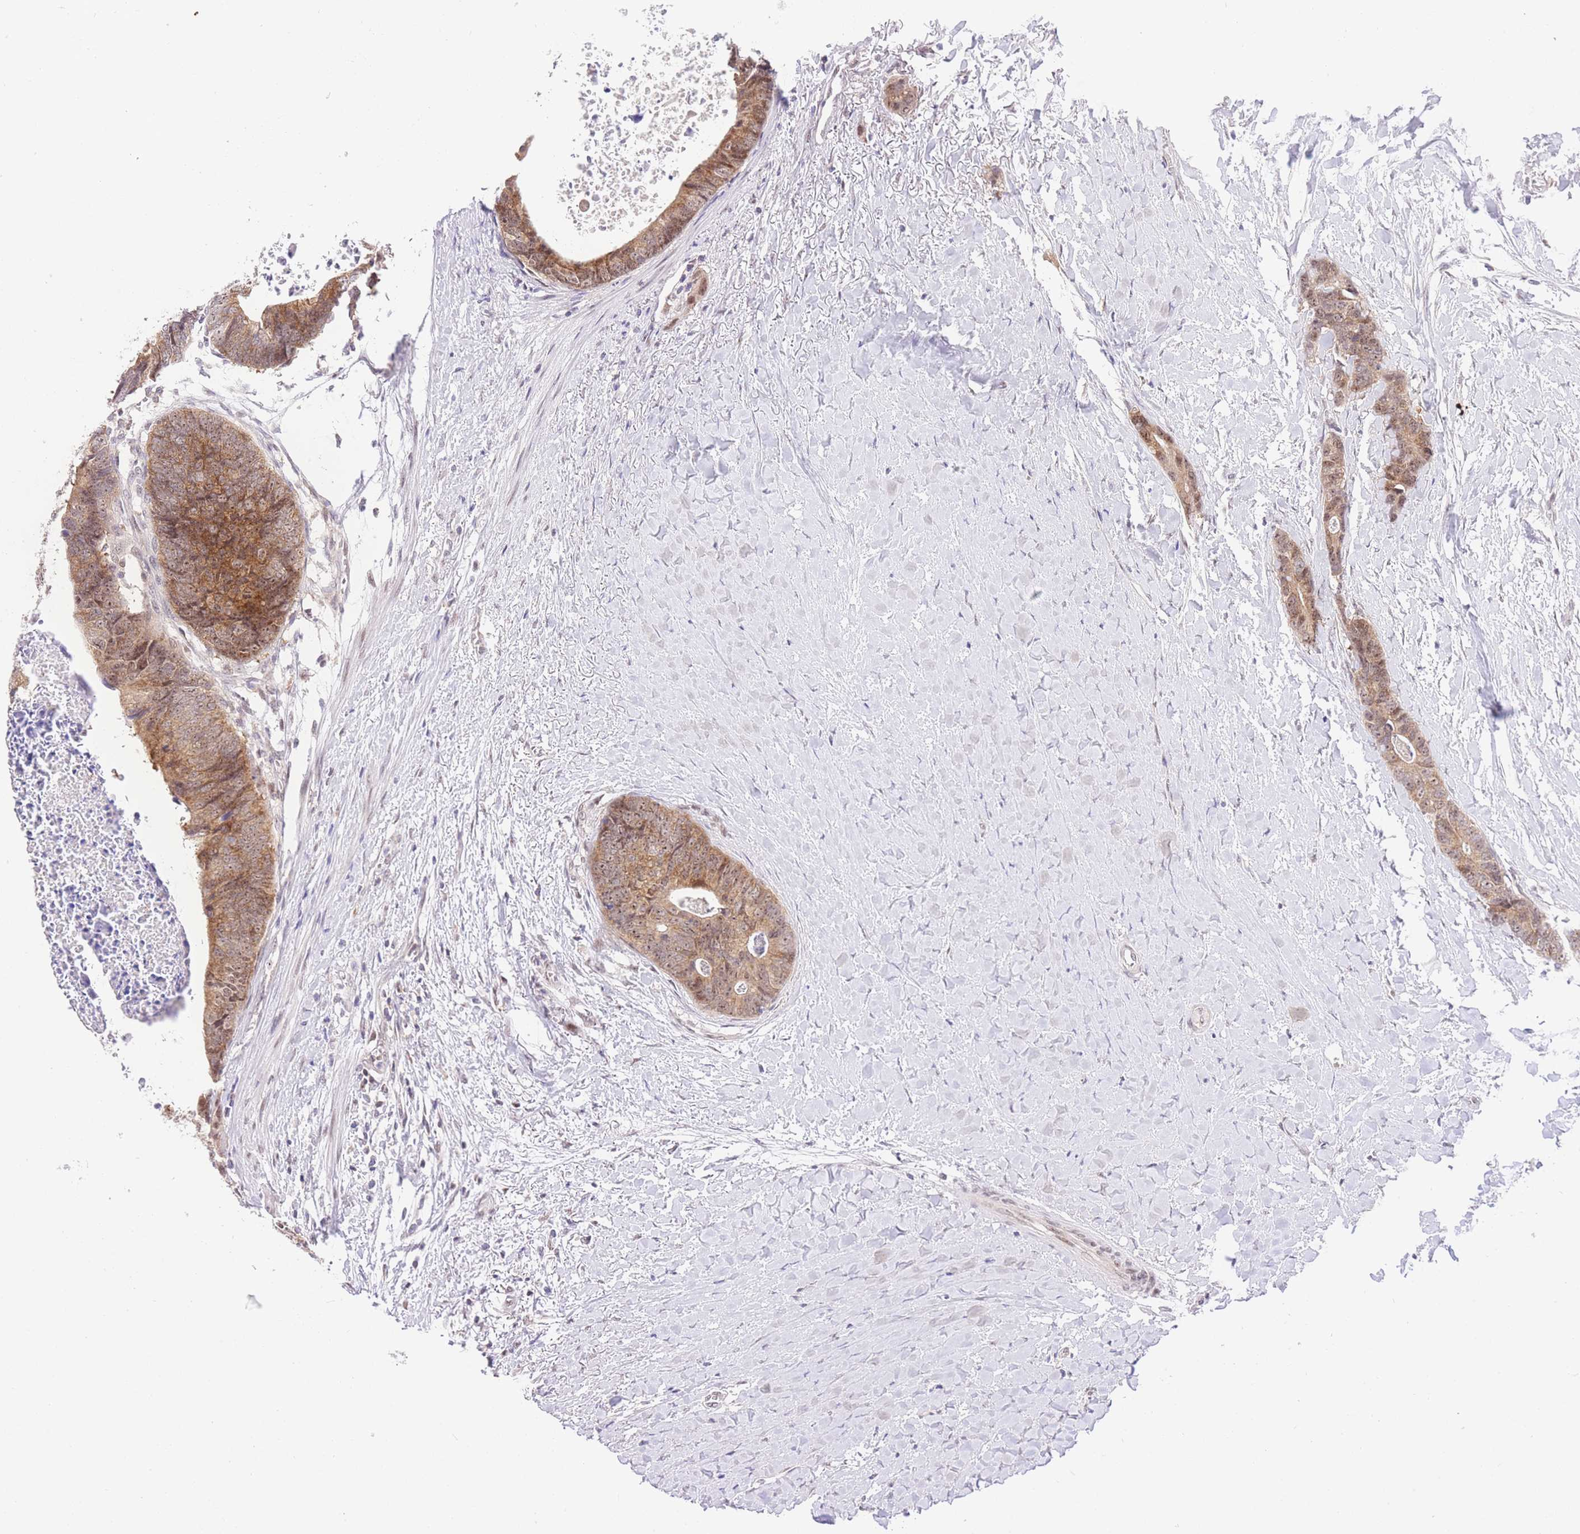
{"staining": {"intensity": "moderate", "quantity": ">75%", "location": "cytoplasmic/membranous"}, "tissue": "colorectal cancer", "cell_type": "Tumor cells", "image_type": "cancer", "snomed": [{"axis": "morphology", "description": "Adenocarcinoma, NOS"}, {"axis": "topography", "description": "Colon"}], "caption": "Immunohistochemistry (DAB (3,3'-diaminobenzidine)) staining of human colorectal adenocarcinoma displays moderate cytoplasmic/membranous protein positivity in approximately >75% of tumor cells.", "gene": "STK39", "patient": {"sex": "female", "age": 57}}